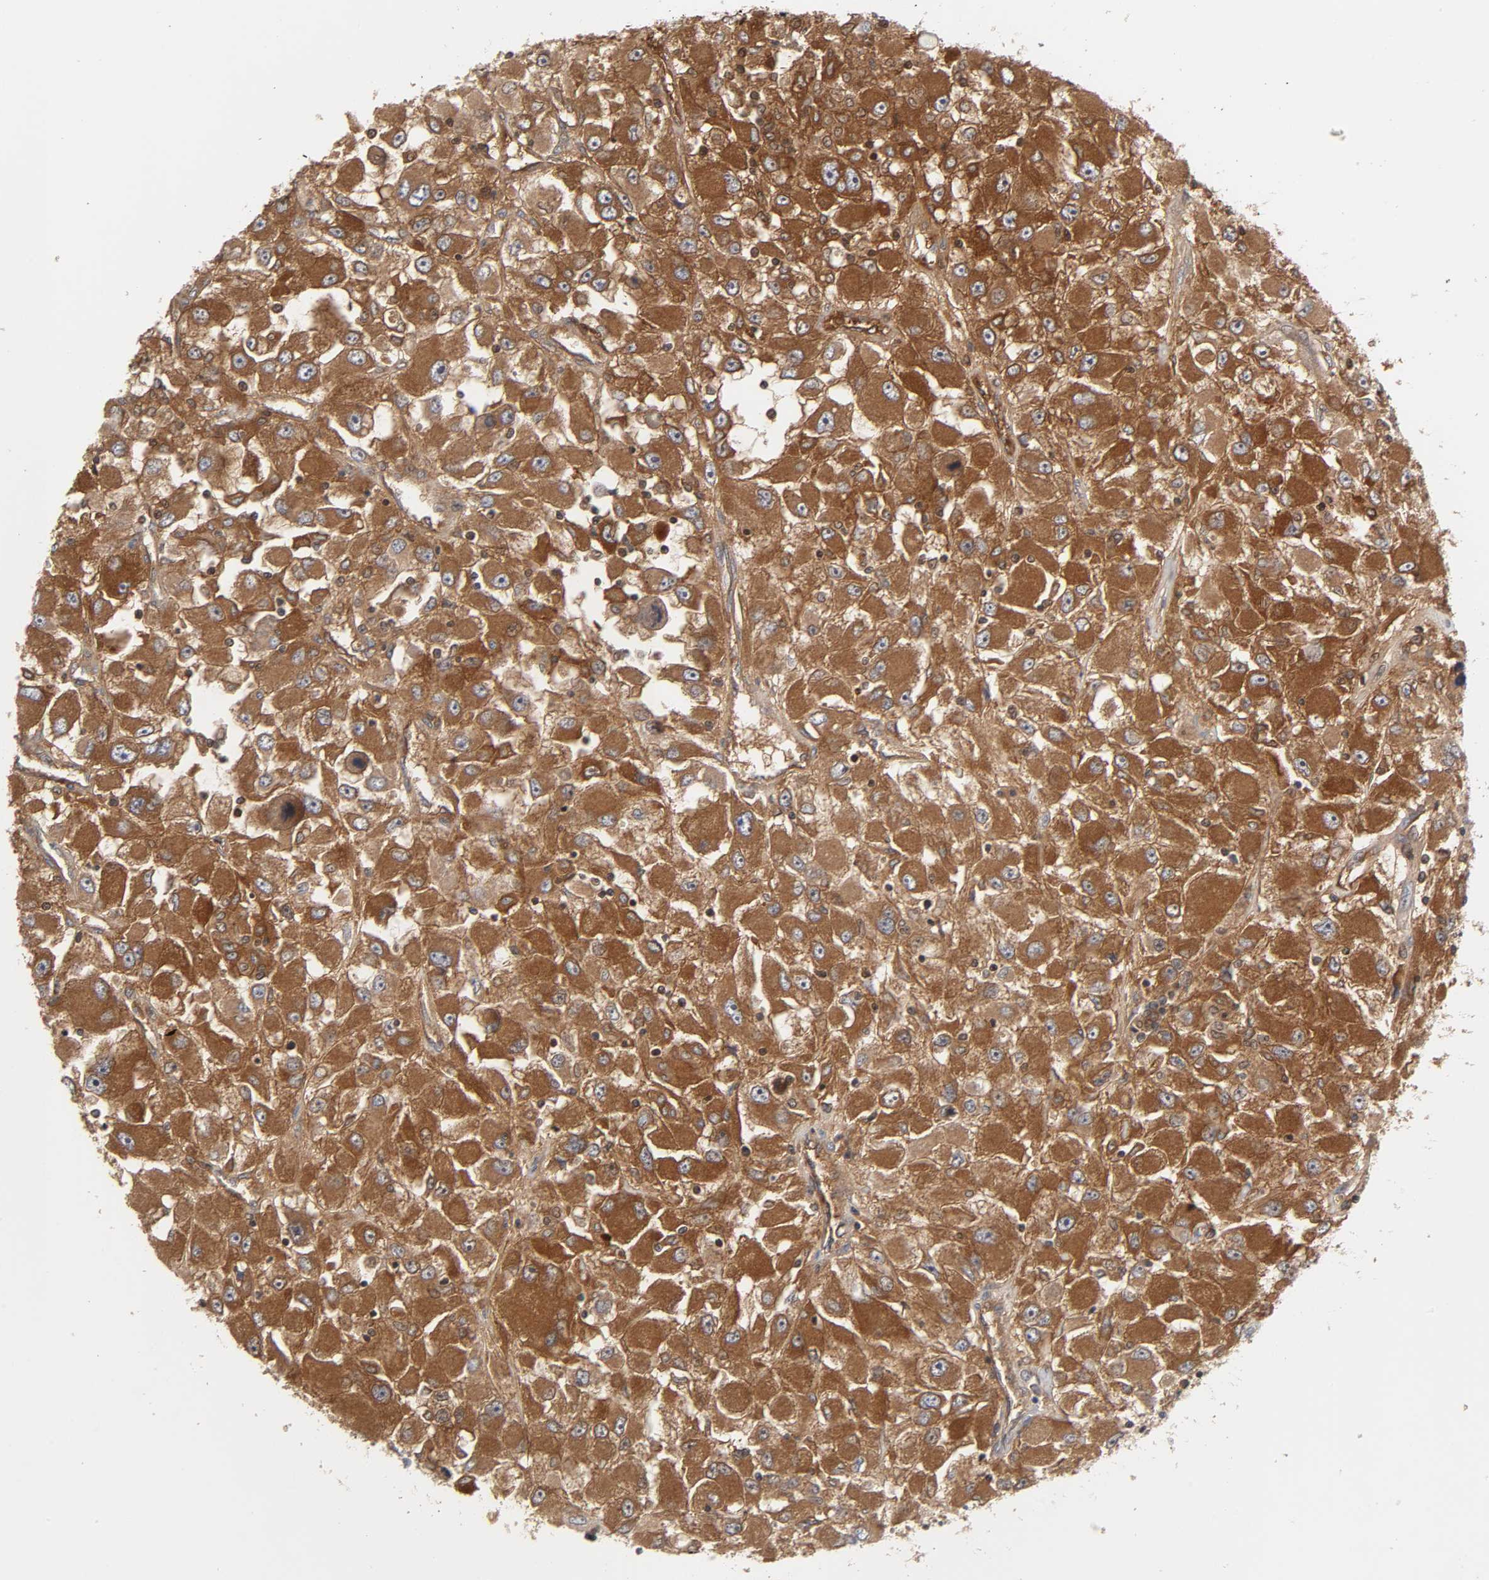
{"staining": {"intensity": "strong", "quantity": ">75%", "location": "cytoplasmic/membranous"}, "tissue": "renal cancer", "cell_type": "Tumor cells", "image_type": "cancer", "snomed": [{"axis": "morphology", "description": "Adenocarcinoma, NOS"}, {"axis": "topography", "description": "Kidney"}], "caption": "DAB immunohistochemical staining of renal cancer (adenocarcinoma) demonstrates strong cytoplasmic/membranous protein positivity in approximately >75% of tumor cells.", "gene": "CPN2", "patient": {"sex": "female", "age": 52}}